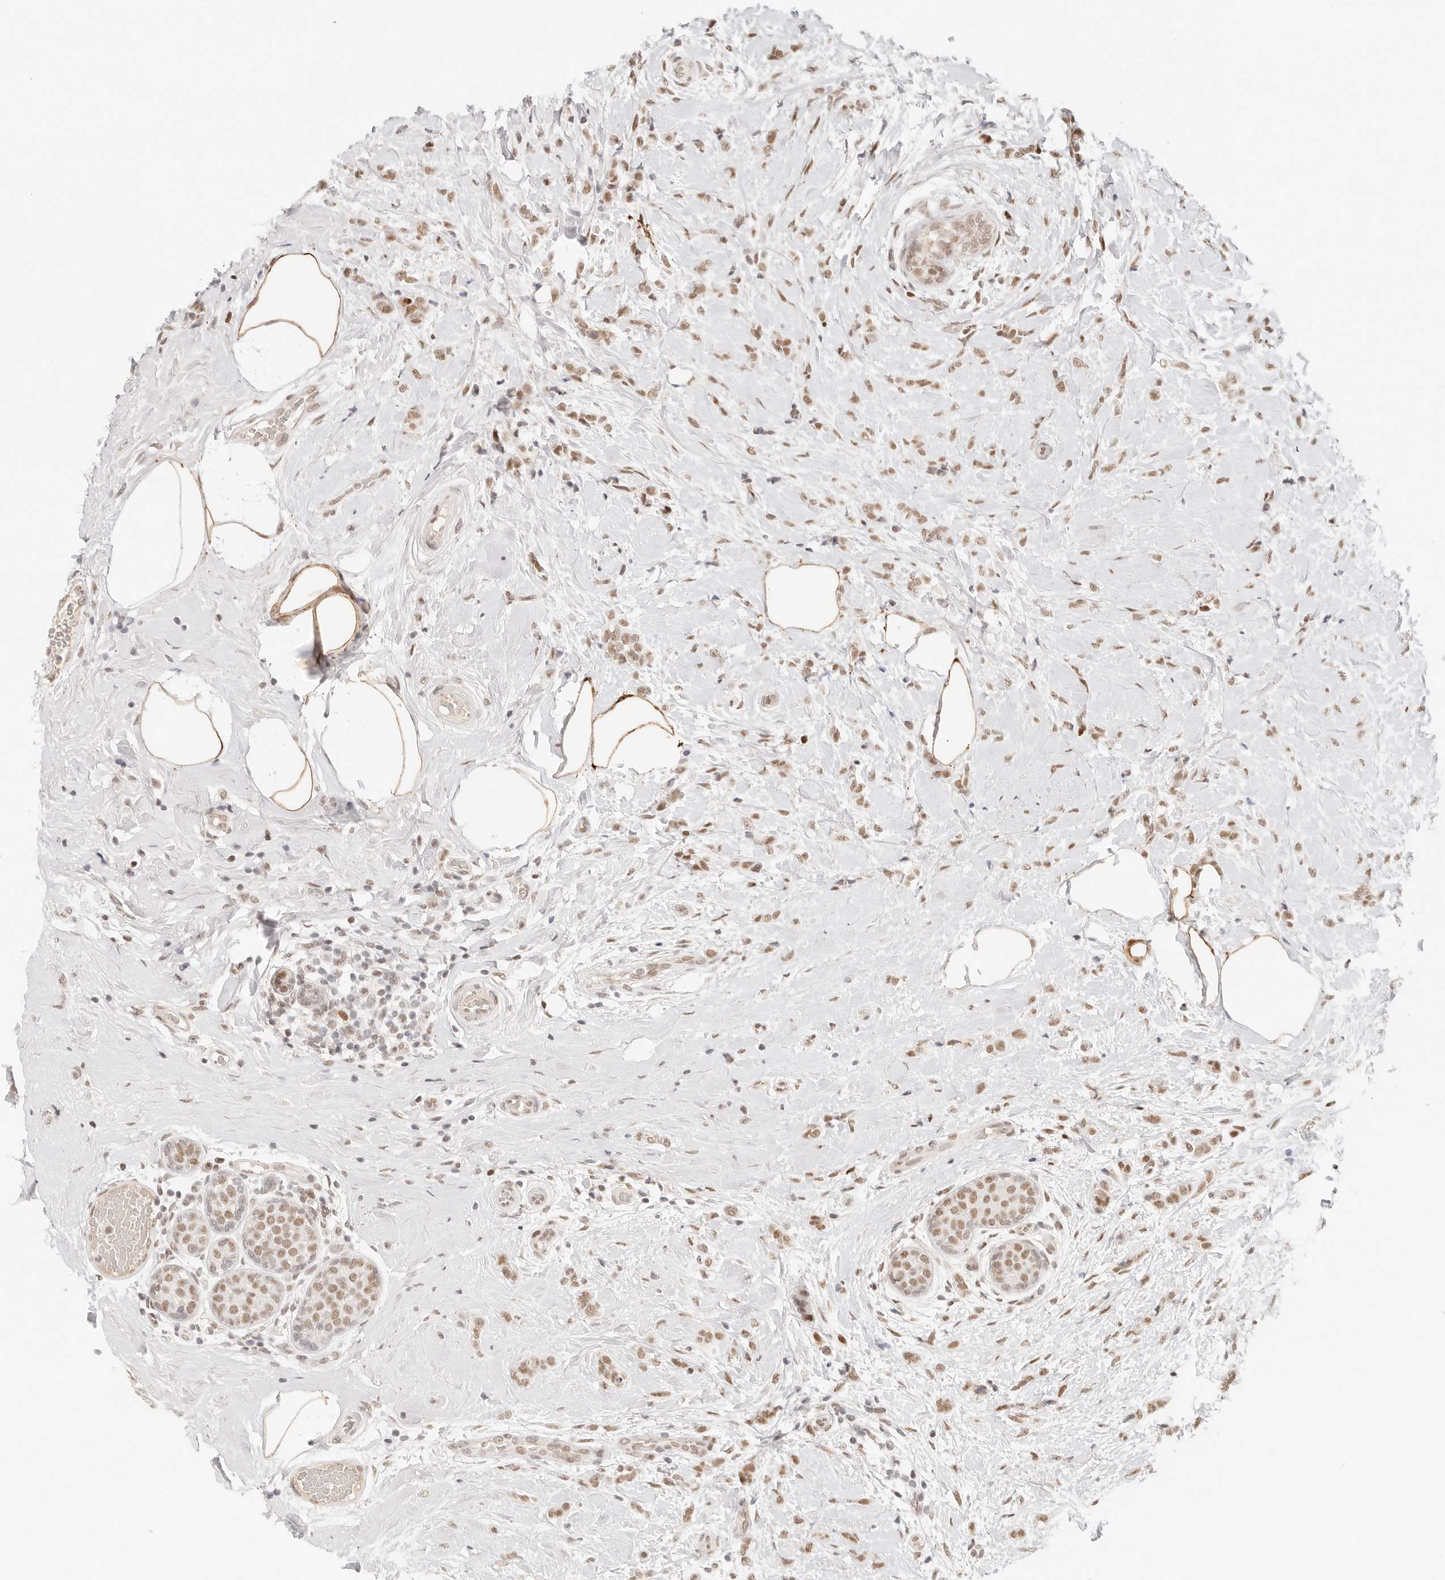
{"staining": {"intensity": "moderate", "quantity": ">75%", "location": "nuclear"}, "tissue": "breast cancer", "cell_type": "Tumor cells", "image_type": "cancer", "snomed": [{"axis": "morphology", "description": "Lobular carcinoma, in situ"}, {"axis": "morphology", "description": "Lobular carcinoma"}, {"axis": "topography", "description": "Breast"}], "caption": "Human breast cancer (lobular carcinoma) stained for a protein (brown) demonstrates moderate nuclear positive expression in about >75% of tumor cells.", "gene": "HOXC5", "patient": {"sex": "female", "age": 41}}